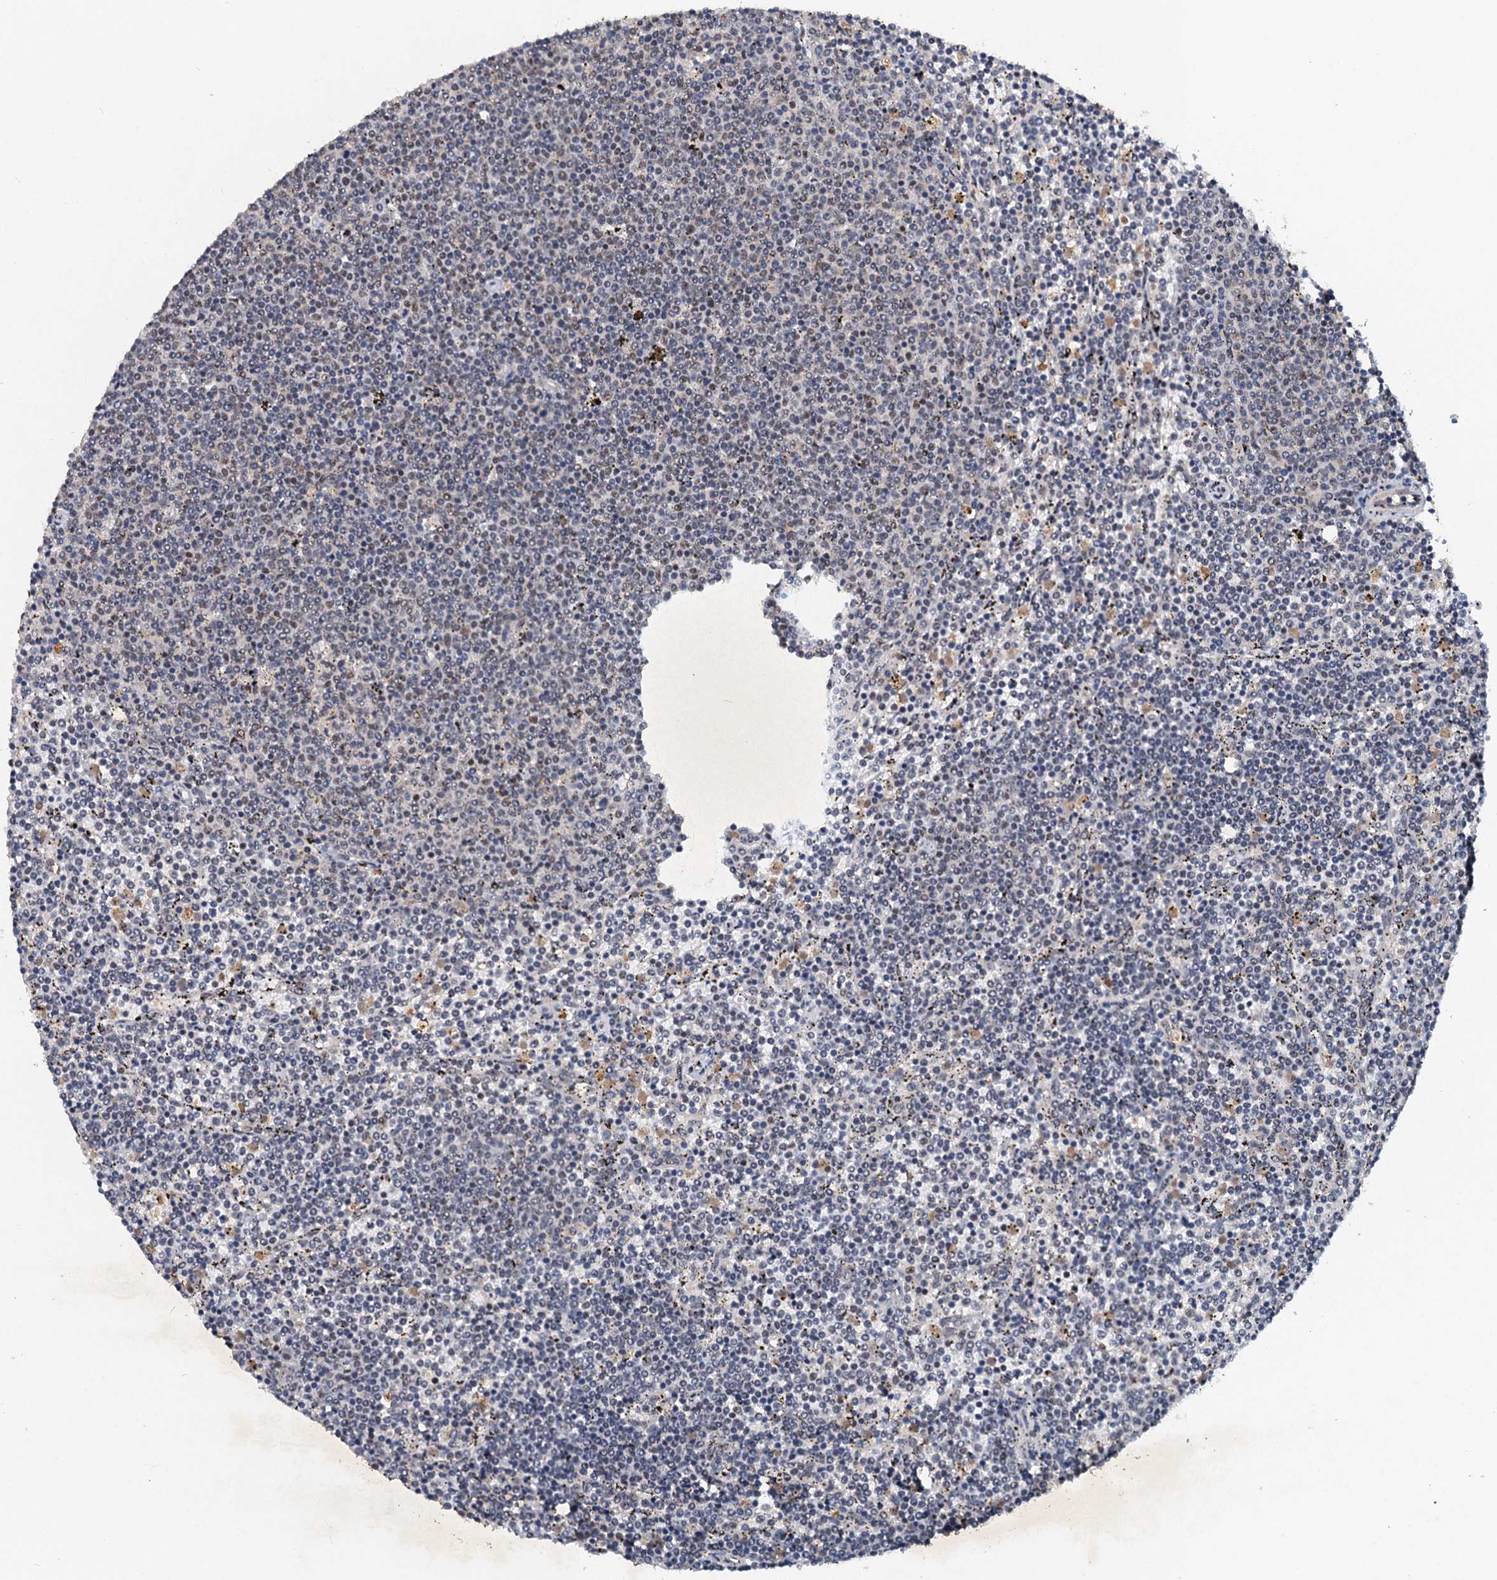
{"staining": {"intensity": "weak", "quantity": "<25%", "location": "nuclear"}, "tissue": "lymphoma", "cell_type": "Tumor cells", "image_type": "cancer", "snomed": [{"axis": "morphology", "description": "Malignant lymphoma, non-Hodgkin's type, Low grade"}, {"axis": "topography", "description": "Spleen"}], "caption": "Tumor cells are negative for brown protein staining in lymphoma. The staining is performed using DAB (3,3'-diaminobenzidine) brown chromogen with nuclei counter-stained in using hematoxylin.", "gene": "CSTF3", "patient": {"sex": "female", "age": 50}}